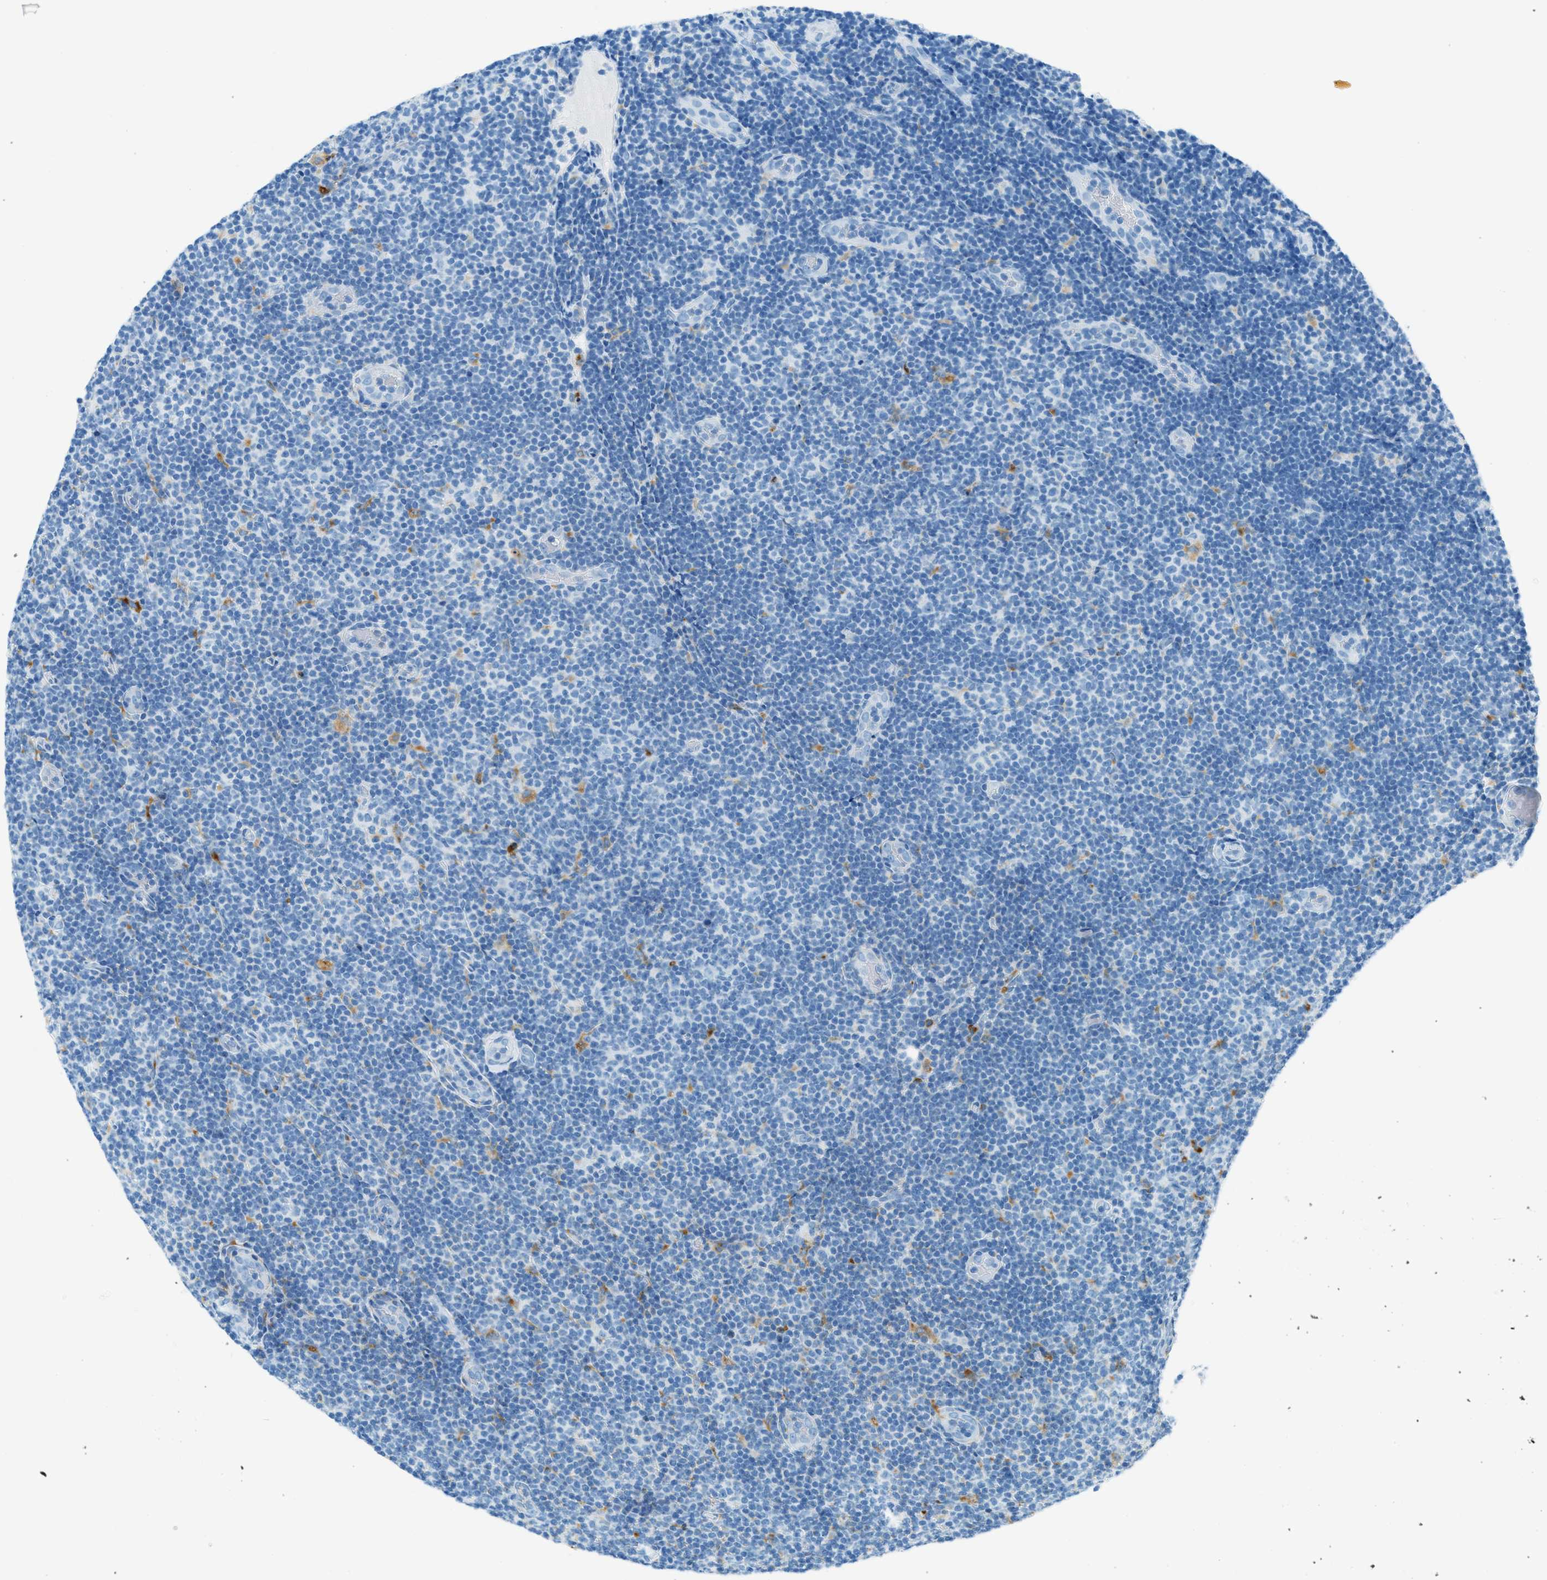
{"staining": {"intensity": "negative", "quantity": "none", "location": "none"}, "tissue": "lymphoma", "cell_type": "Tumor cells", "image_type": "cancer", "snomed": [{"axis": "morphology", "description": "Malignant lymphoma, non-Hodgkin's type, Low grade"}, {"axis": "topography", "description": "Lymph node"}], "caption": "Immunohistochemical staining of human lymphoma reveals no significant staining in tumor cells.", "gene": "C21orf62", "patient": {"sex": "male", "age": 83}}